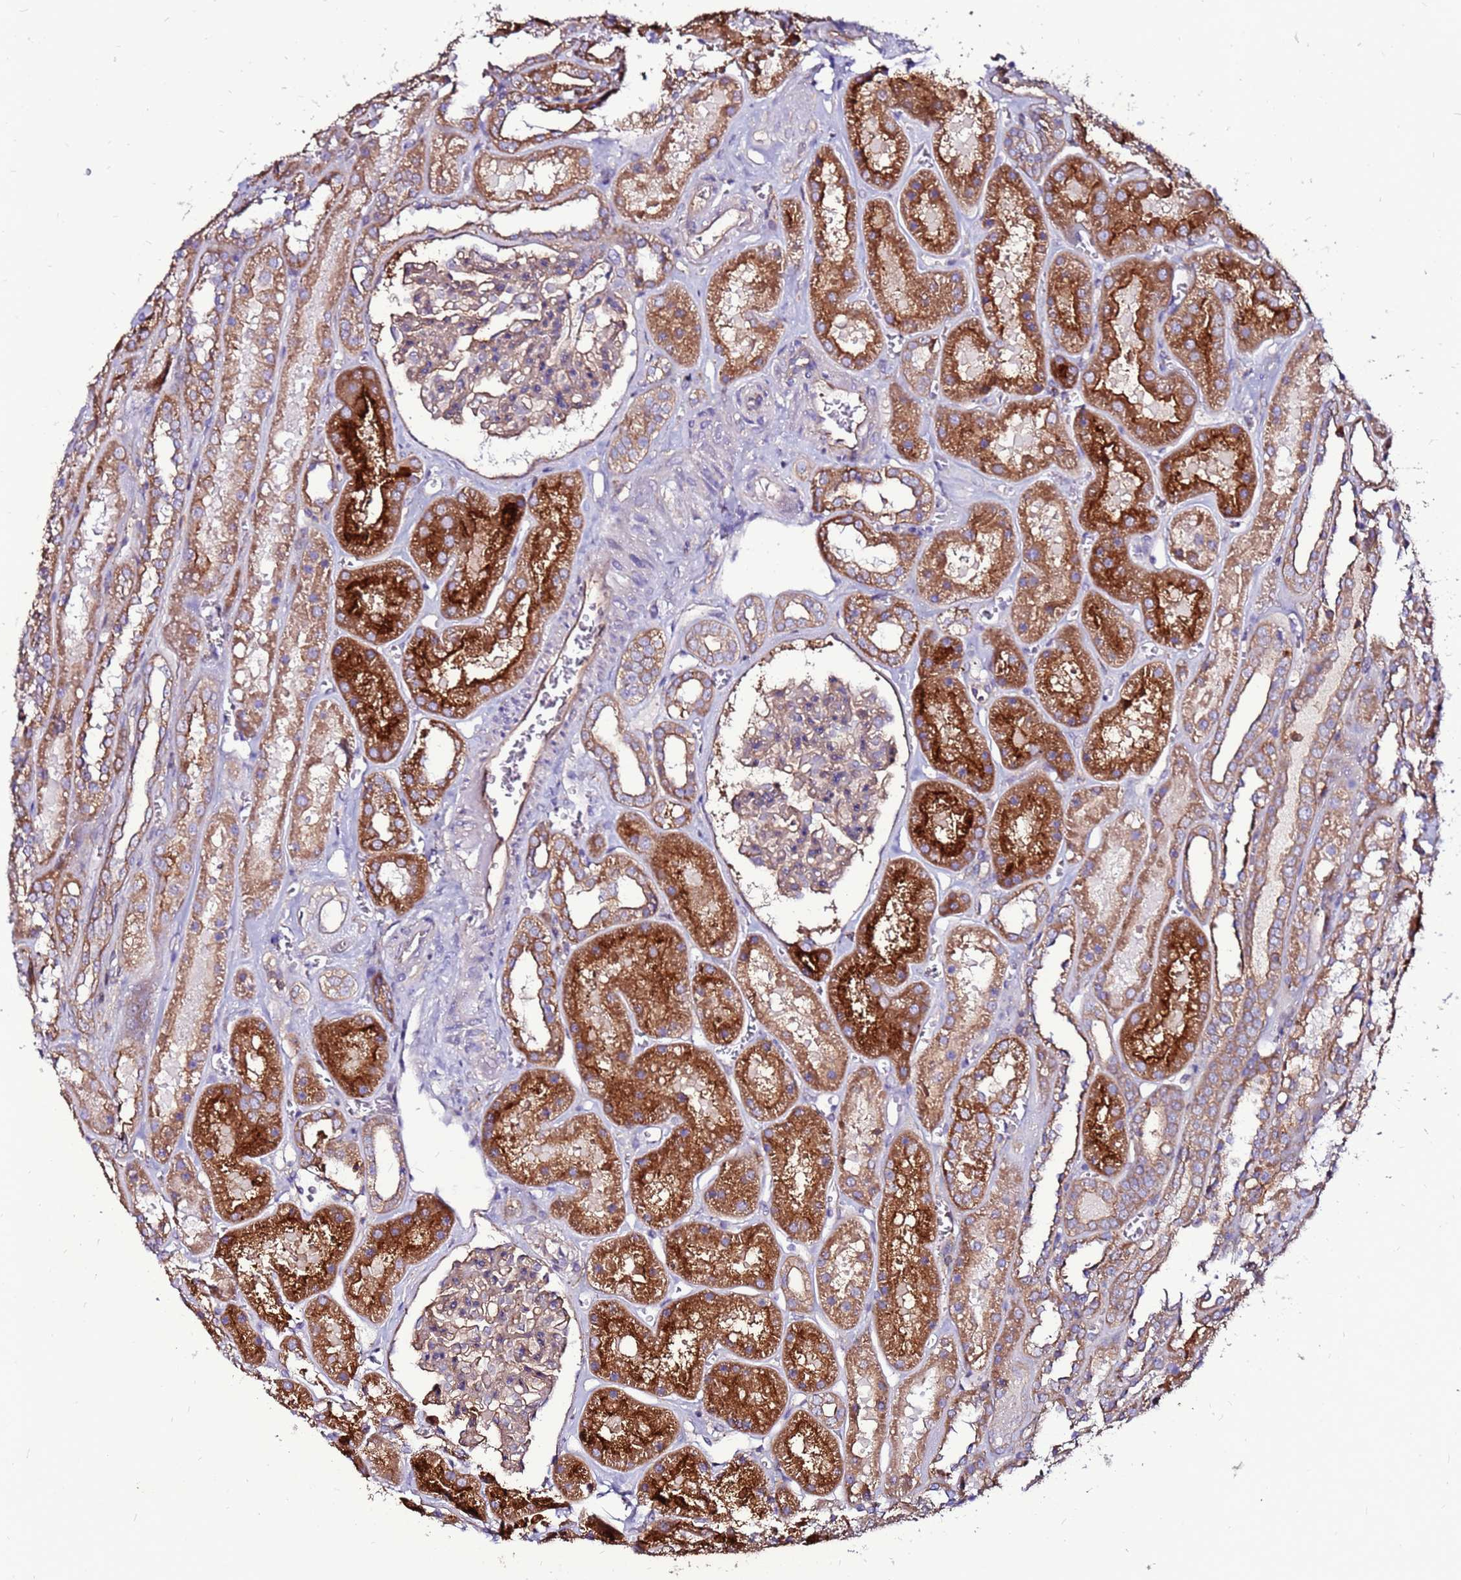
{"staining": {"intensity": "weak", "quantity": "25%-75%", "location": "cytoplasmic/membranous"}, "tissue": "kidney", "cell_type": "Cells in glomeruli", "image_type": "normal", "snomed": [{"axis": "morphology", "description": "Normal tissue, NOS"}, {"axis": "topography", "description": "Kidney"}], "caption": "Kidney stained with a brown dye displays weak cytoplasmic/membranous positive positivity in approximately 25%-75% of cells in glomeruli.", "gene": "NRN1L", "patient": {"sex": "female", "age": 41}}